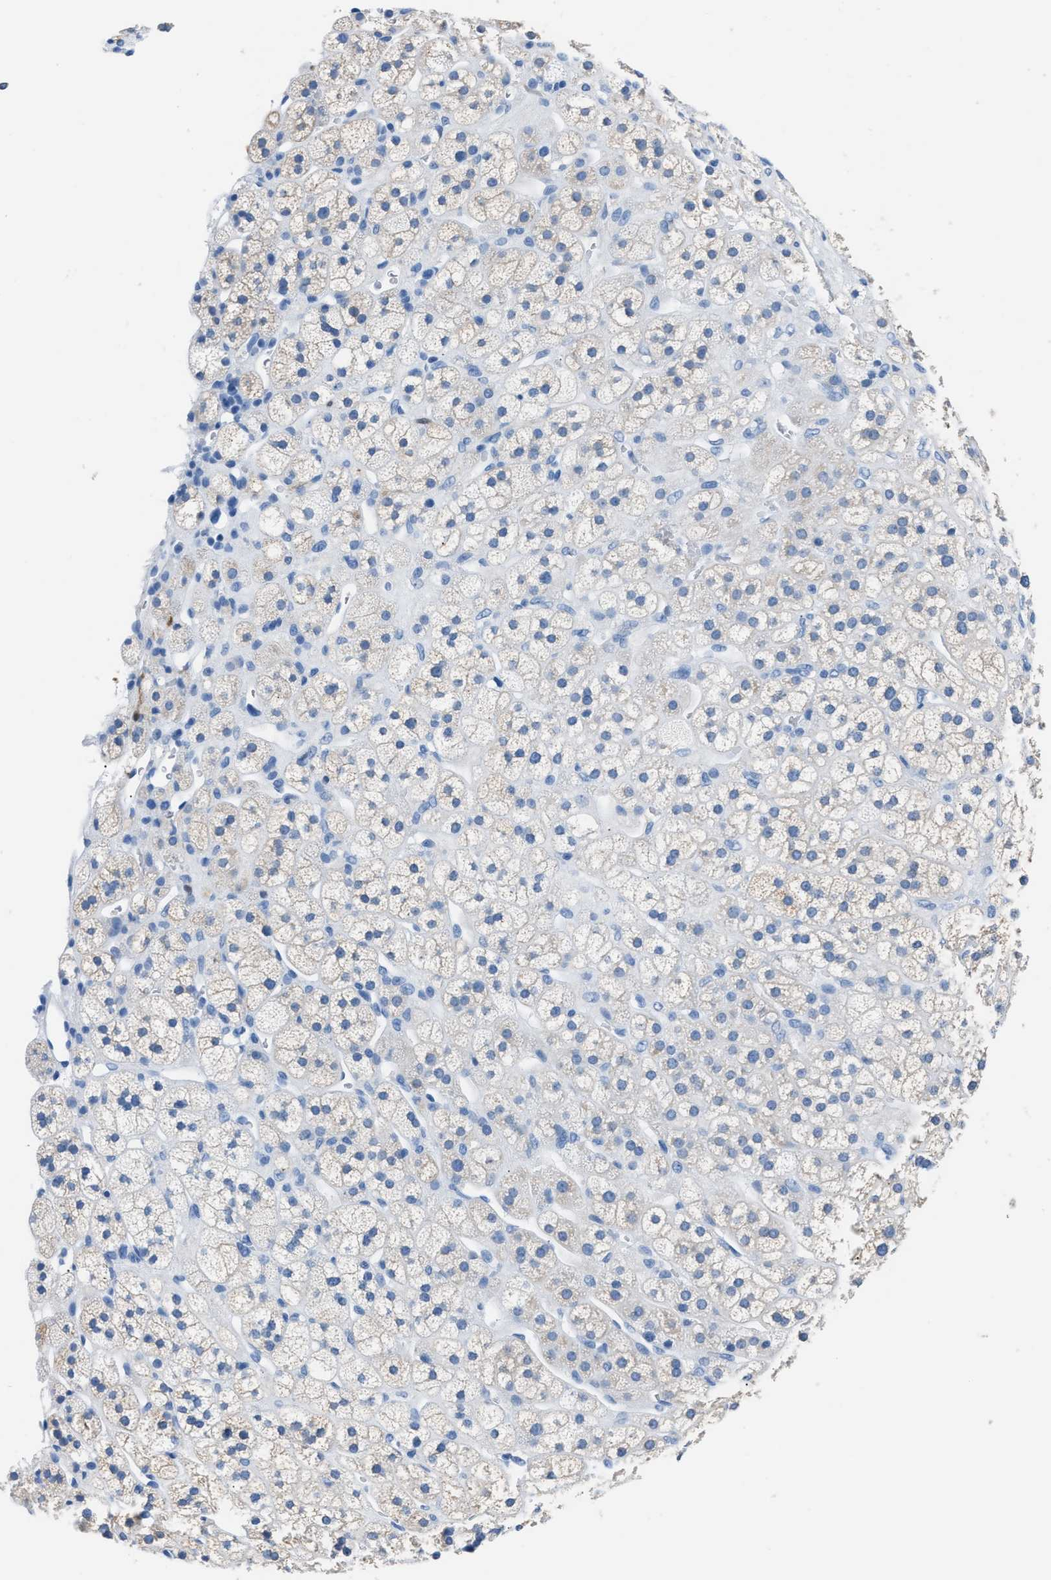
{"staining": {"intensity": "negative", "quantity": "none", "location": "none"}, "tissue": "adrenal gland", "cell_type": "Glandular cells", "image_type": "normal", "snomed": [{"axis": "morphology", "description": "Normal tissue, NOS"}, {"axis": "topography", "description": "Adrenal gland"}], "caption": "Protein analysis of unremarkable adrenal gland shows no significant expression in glandular cells. (Stains: DAB immunohistochemistry with hematoxylin counter stain, Microscopy: brightfield microscopy at high magnification).", "gene": "S100P", "patient": {"sex": "male", "age": 56}}